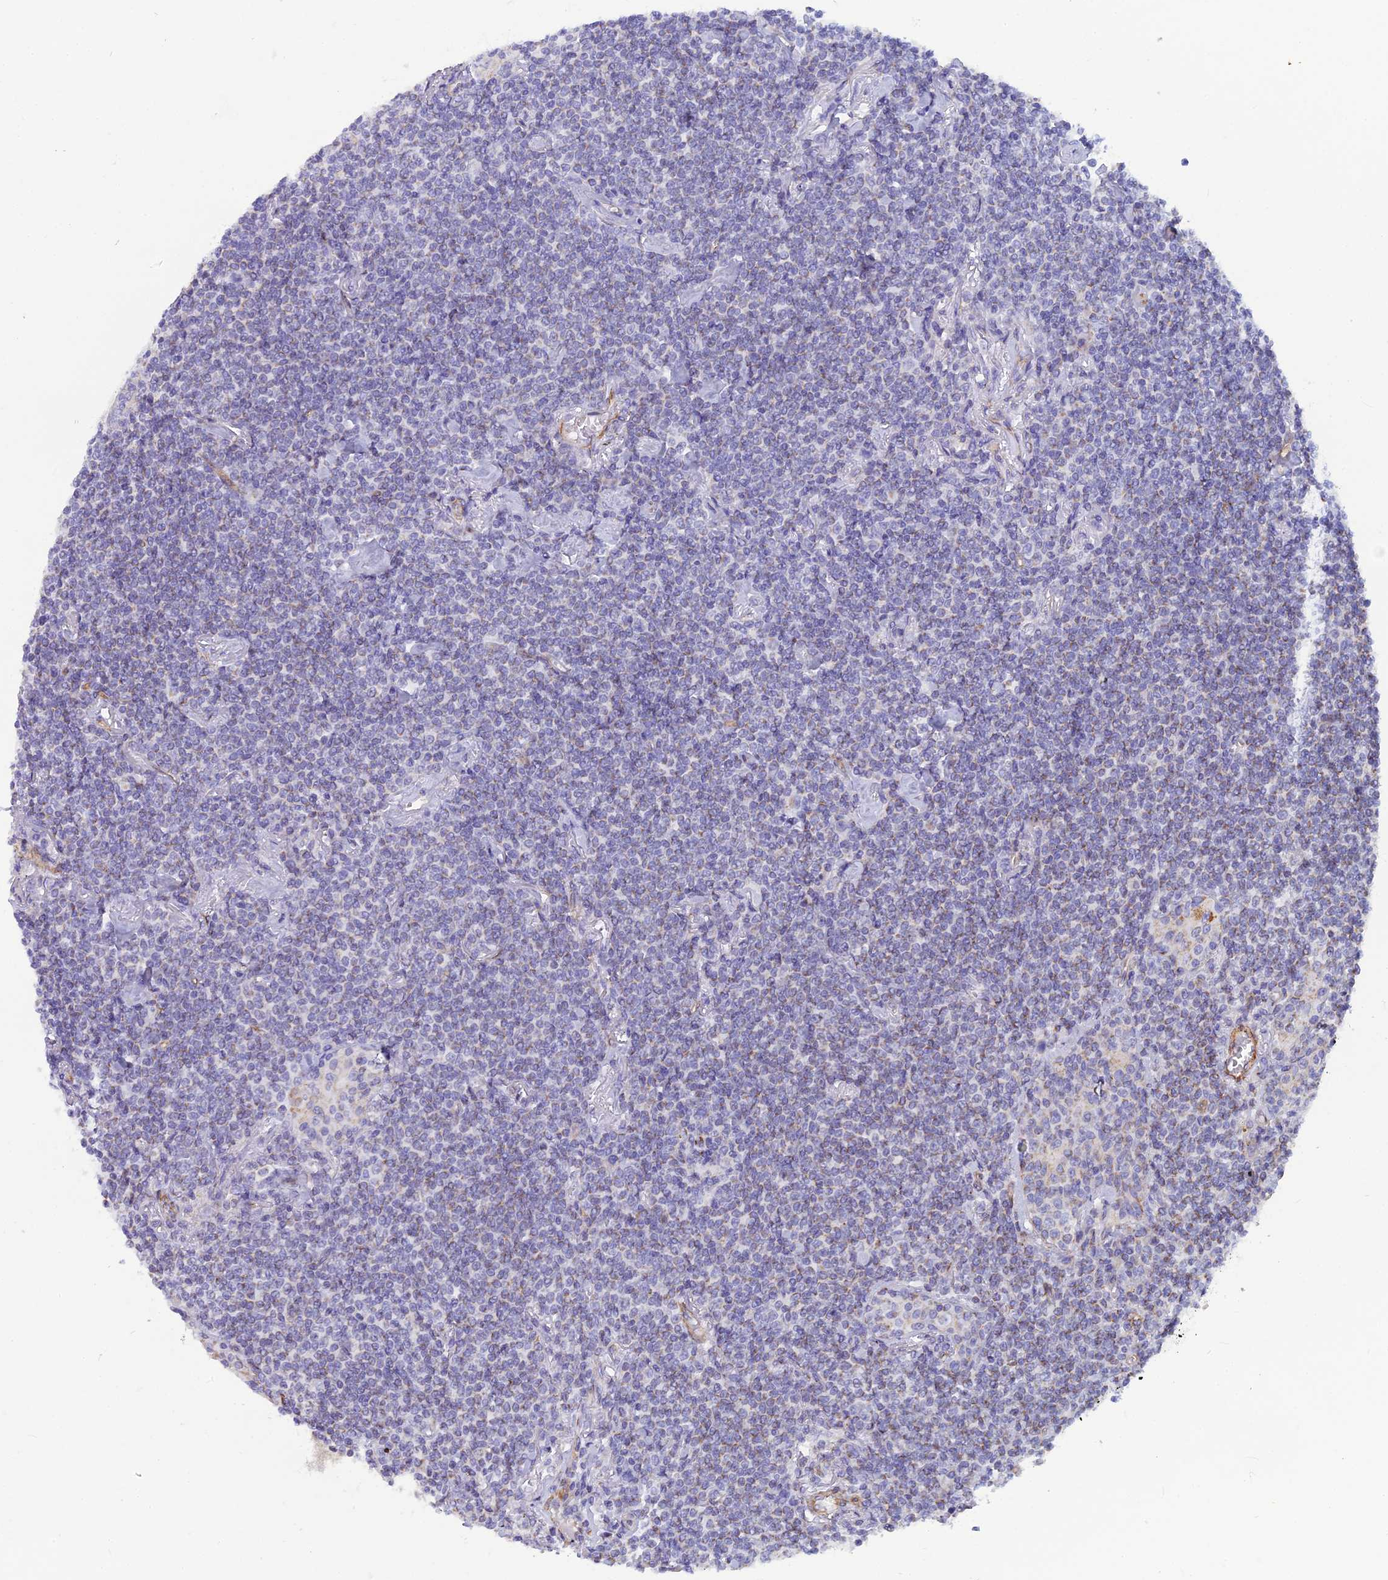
{"staining": {"intensity": "weak", "quantity": "<25%", "location": "cytoplasmic/membranous"}, "tissue": "lymphoma", "cell_type": "Tumor cells", "image_type": "cancer", "snomed": [{"axis": "morphology", "description": "Malignant lymphoma, non-Hodgkin's type, Low grade"}, {"axis": "topography", "description": "Lung"}], "caption": "The histopathology image exhibits no significant staining in tumor cells of lymphoma.", "gene": "POMGNT1", "patient": {"sex": "female", "age": 71}}